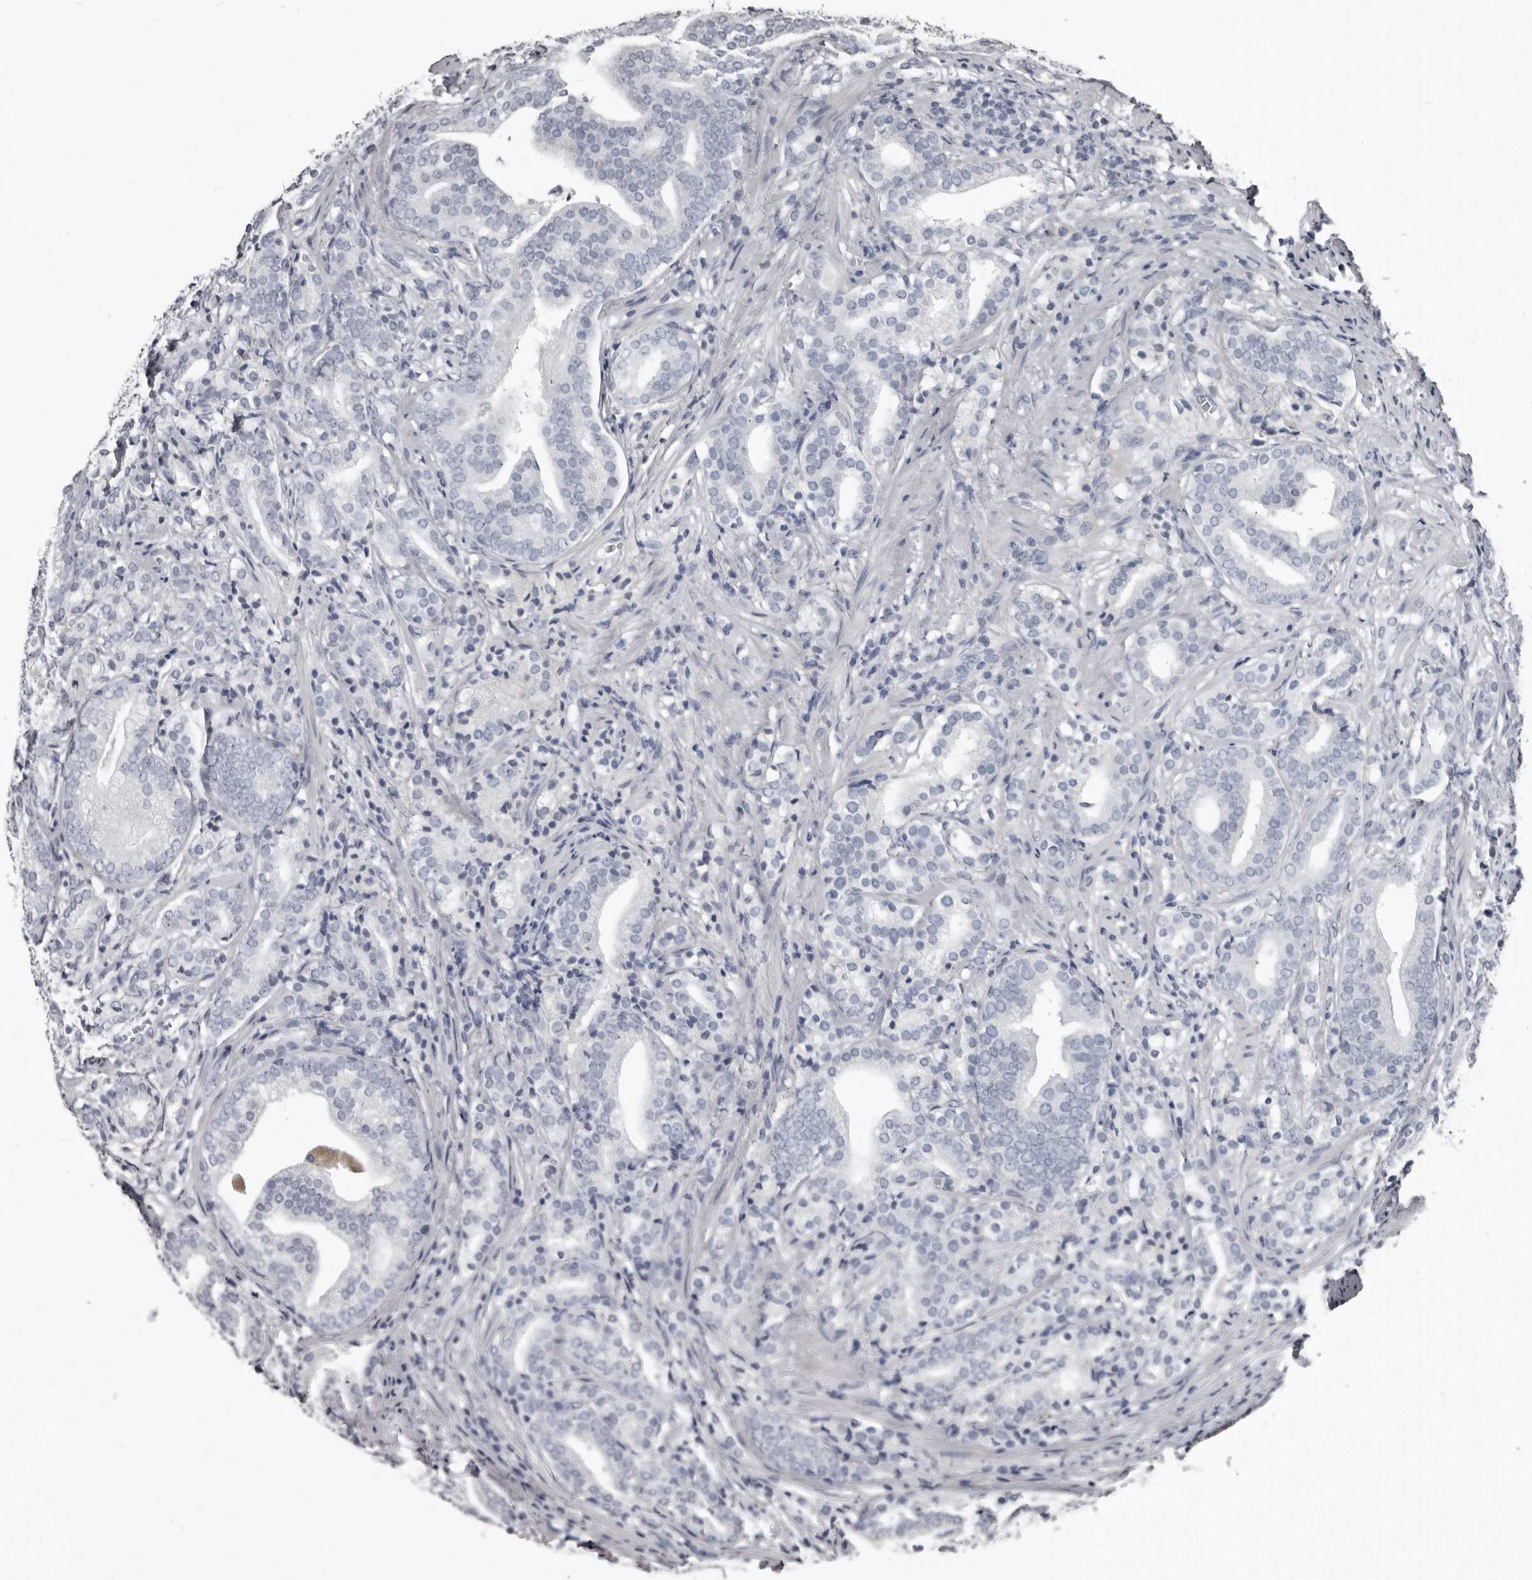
{"staining": {"intensity": "negative", "quantity": "none", "location": "none"}, "tissue": "prostate cancer", "cell_type": "Tumor cells", "image_type": "cancer", "snomed": [{"axis": "morphology", "description": "Adenocarcinoma, High grade"}, {"axis": "topography", "description": "Prostate"}], "caption": "Prostate cancer stained for a protein using IHC displays no staining tumor cells.", "gene": "GREB1", "patient": {"sex": "male", "age": 57}}